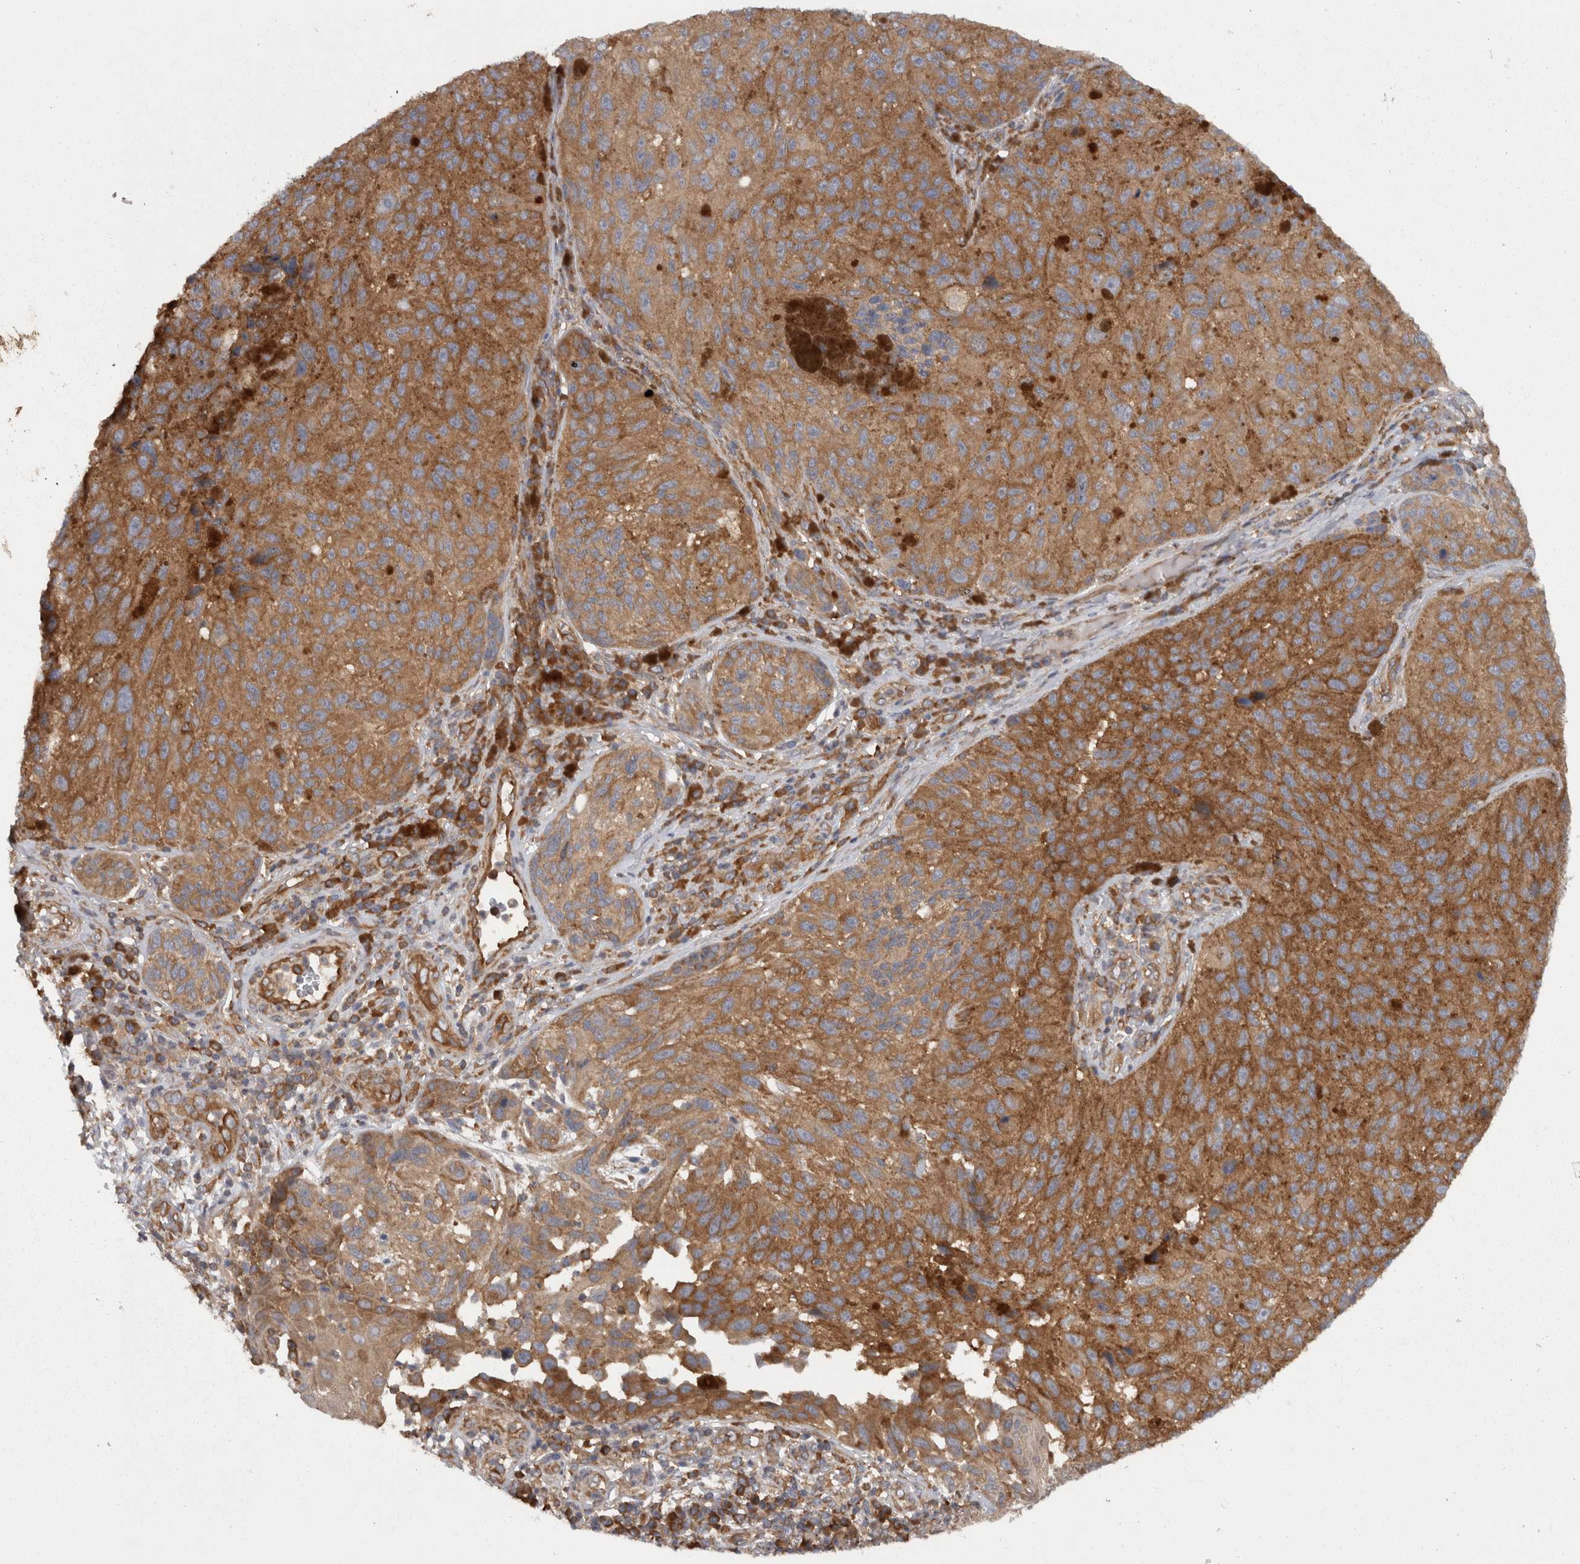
{"staining": {"intensity": "moderate", "quantity": ">75%", "location": "cytoplasmic/membranous"}, "tissue": "melanoma", "cell_type": "Tumor cells", "image_type": "cancer", "snomed": [{"axis": "morphology", "description": "Malignant melanoma, NOS"}, {"axis": "topography", "description": "Skin"}], "caption": "Brown immunohistochemical staining in human malignant melanoma displays moderate cytoplasmic/membranous expression in about >75% of tumor cells.", "gene": "SMCR8", "patient": {"sex": "female", "age": 73}}